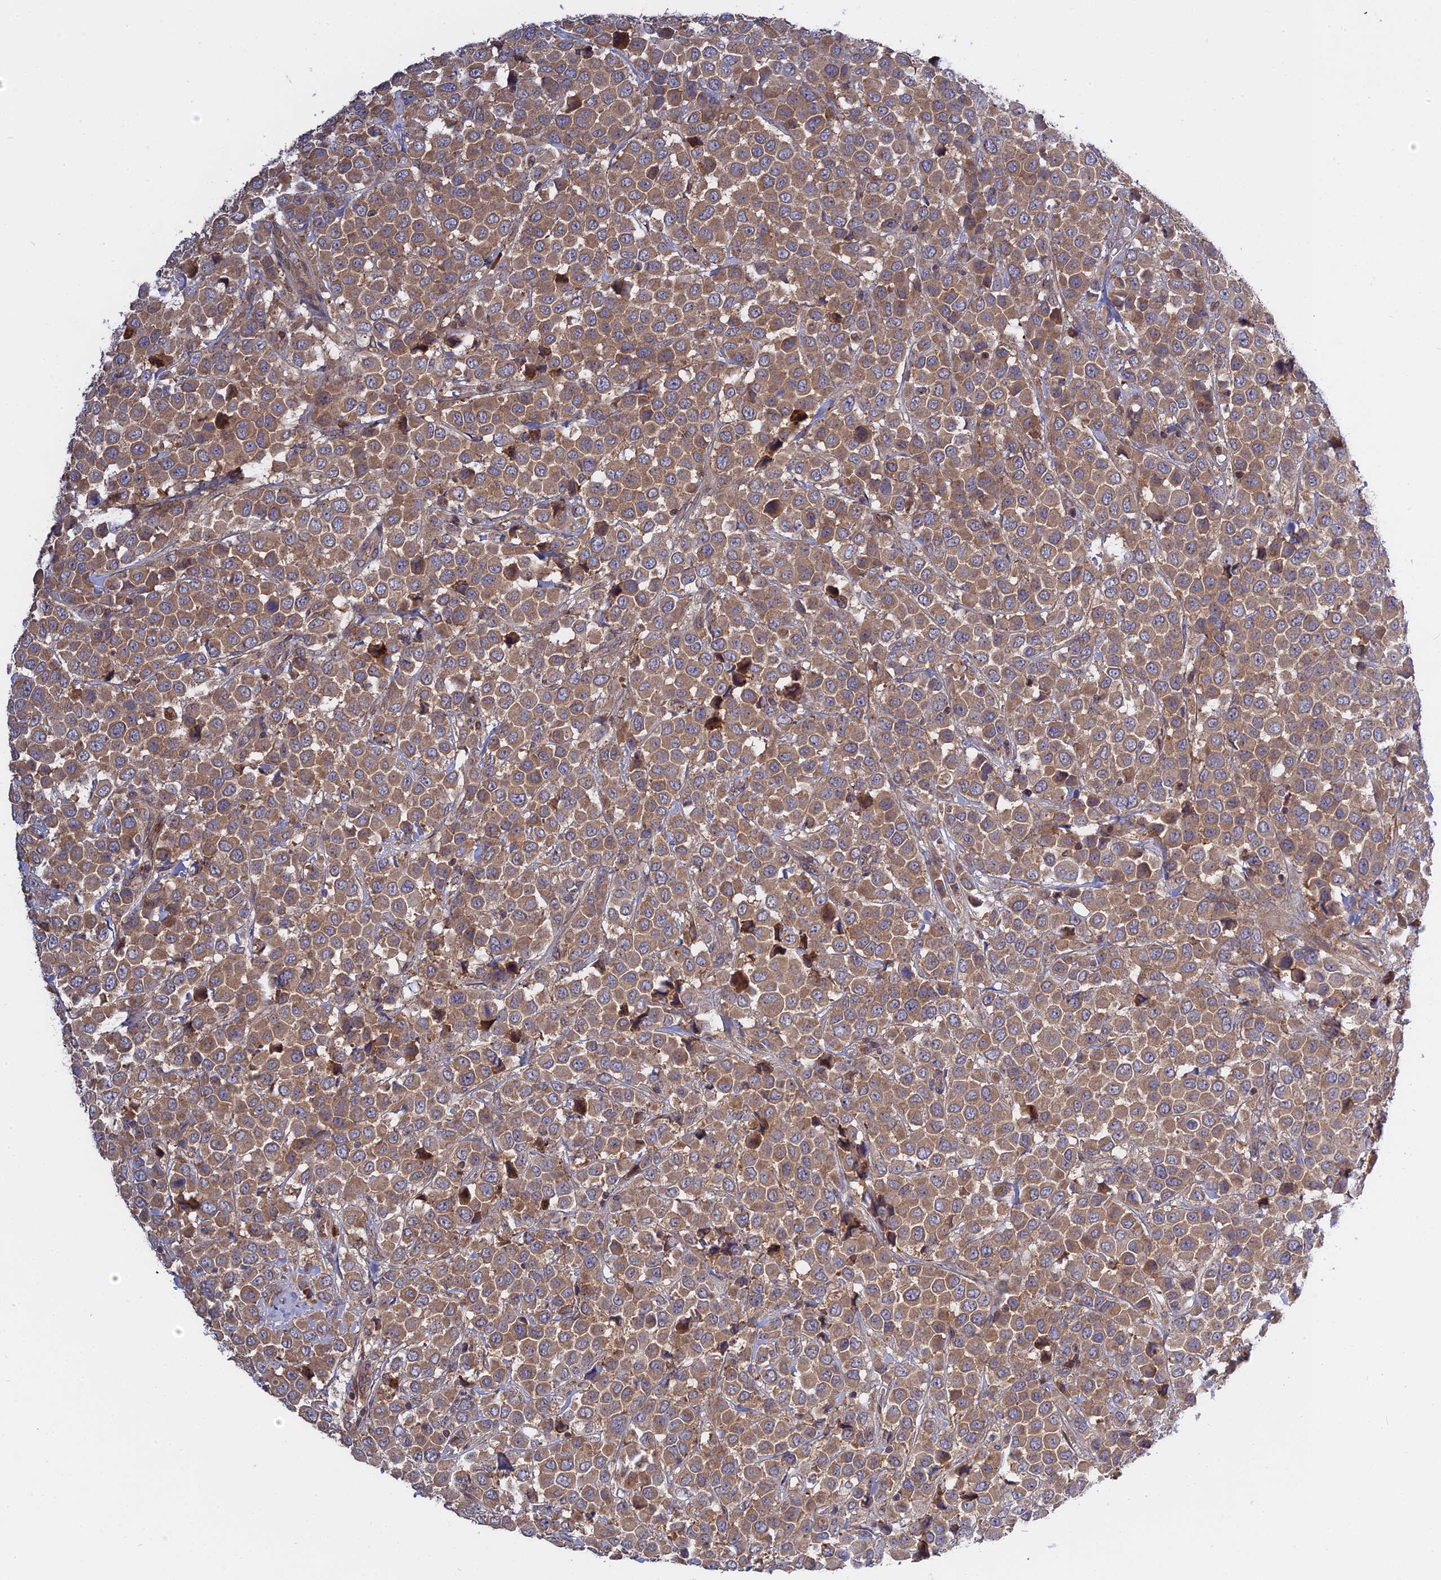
{"staining": {"intensity": "moderate", "quantity": ">75%", "location": "cytoplasmic/membranous"}, "tissue": "breast cancer", "cell_type": "Tumor cells", "image_type": "cancer", "snomed": [{"axis": "morphology", "description": "Duct carcinoma"}, {"axis": "topography", "description": "Breast"}], "caption": "Immunohistochemical staining of breast intraductal carcinoma demonstrates medium levels of moderate cytoplasmic/membranous staining in about >75% of tumor cells.", "gene": "IL21R", "patient": {"sex": "female", "age": 61}}